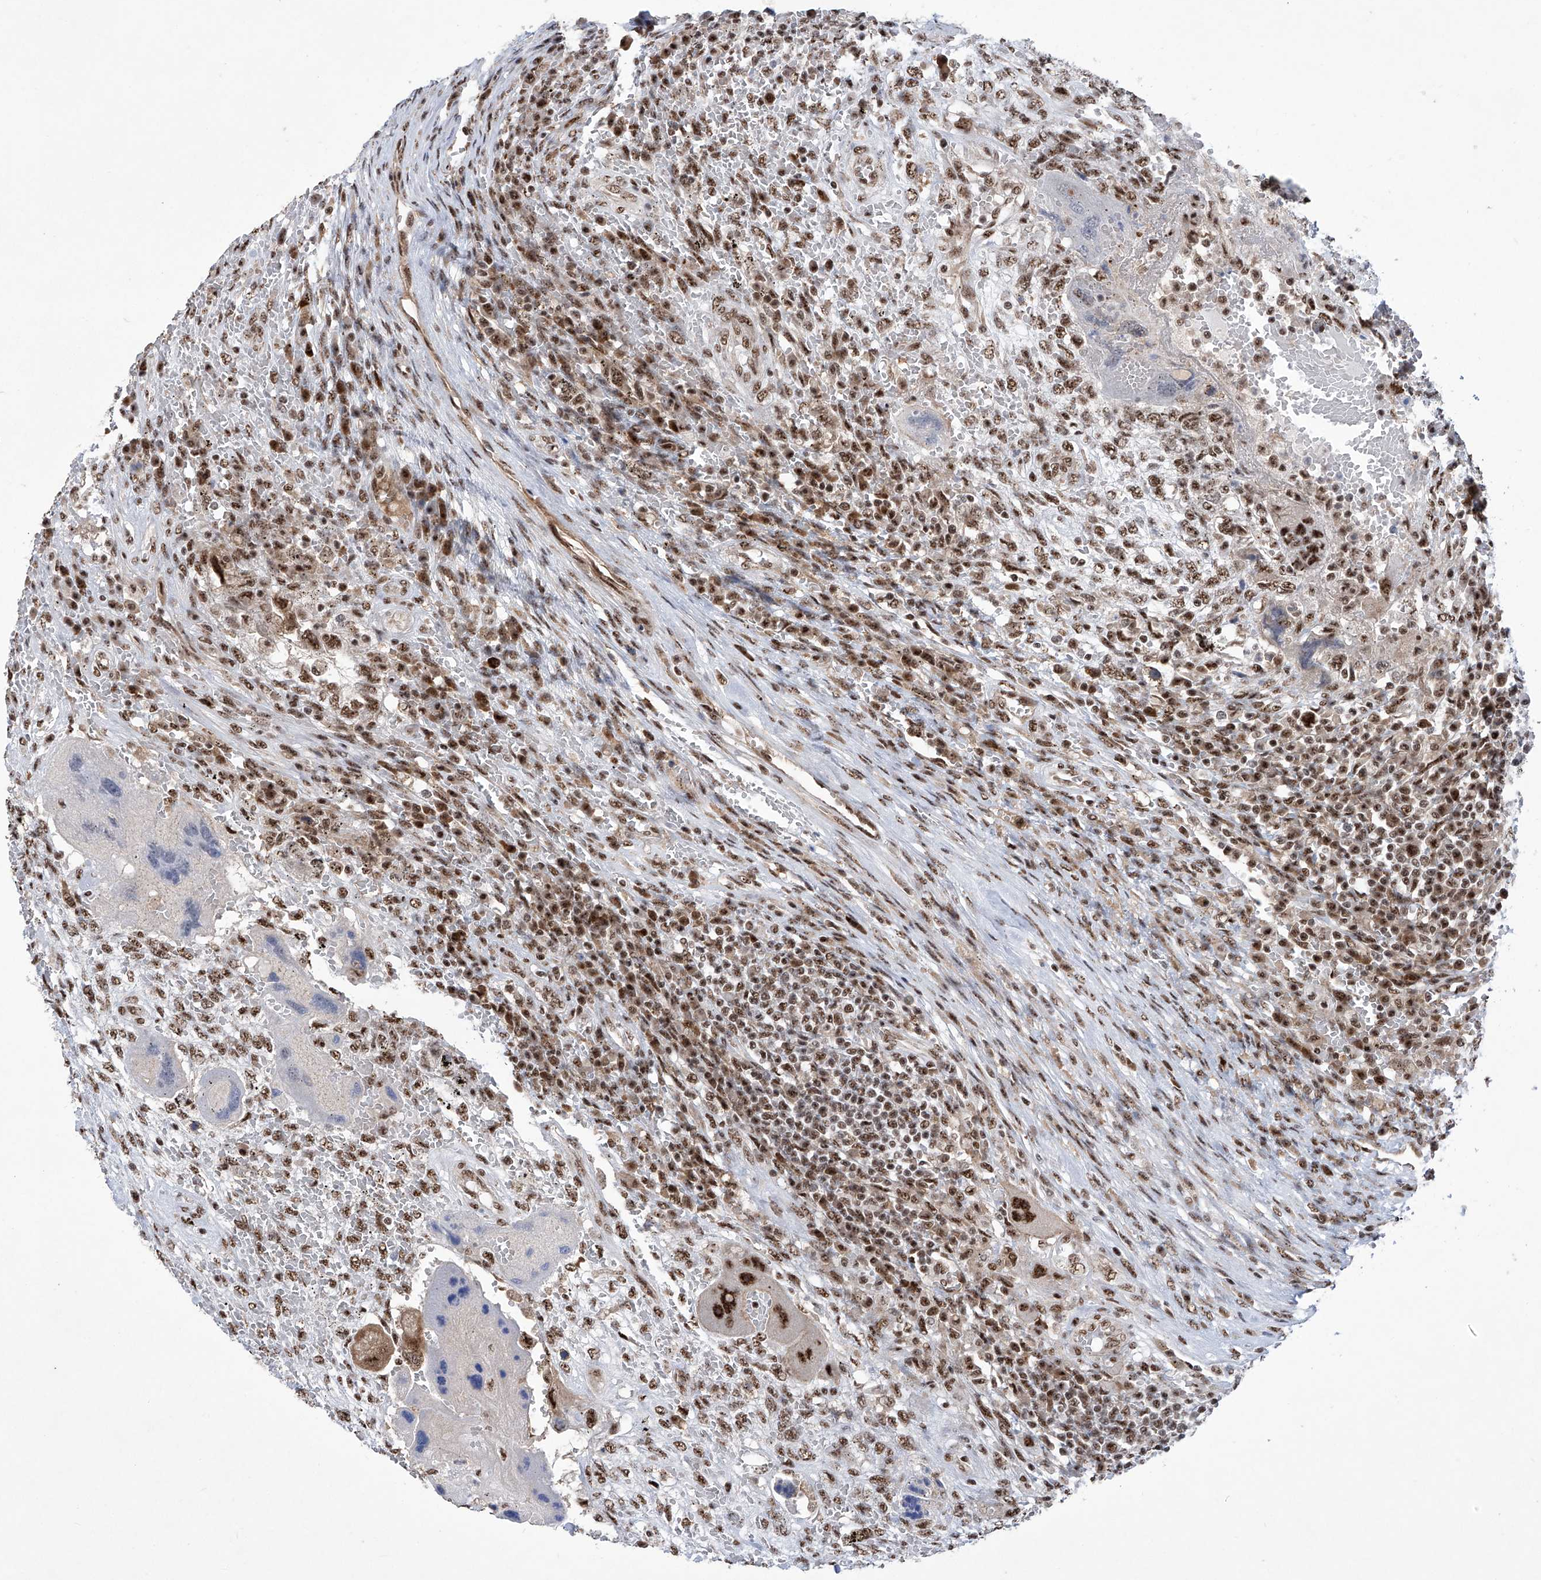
{"staining": {"intensity": "strong", "quantity": "25%-75%", "location": "nuclear"}, "tissue": "testis cancer", "cell_type": "Tumor cells", "image_type": "cancer", "snomed": [{"axis": "morphology", "description": "Carcinoma, Embryonal, NOS"}, {"axis": "topography", "description": "Testis"}], "caption": "This image reveals immunohistochemistry (IHC) staining of testis cancer (embryonal carcinoma), with high strong nuclear expression in approximately 25%-75% of tumor cells.", "gene": "FBXL4", "patient": {"sex": "male", "age": 26}}